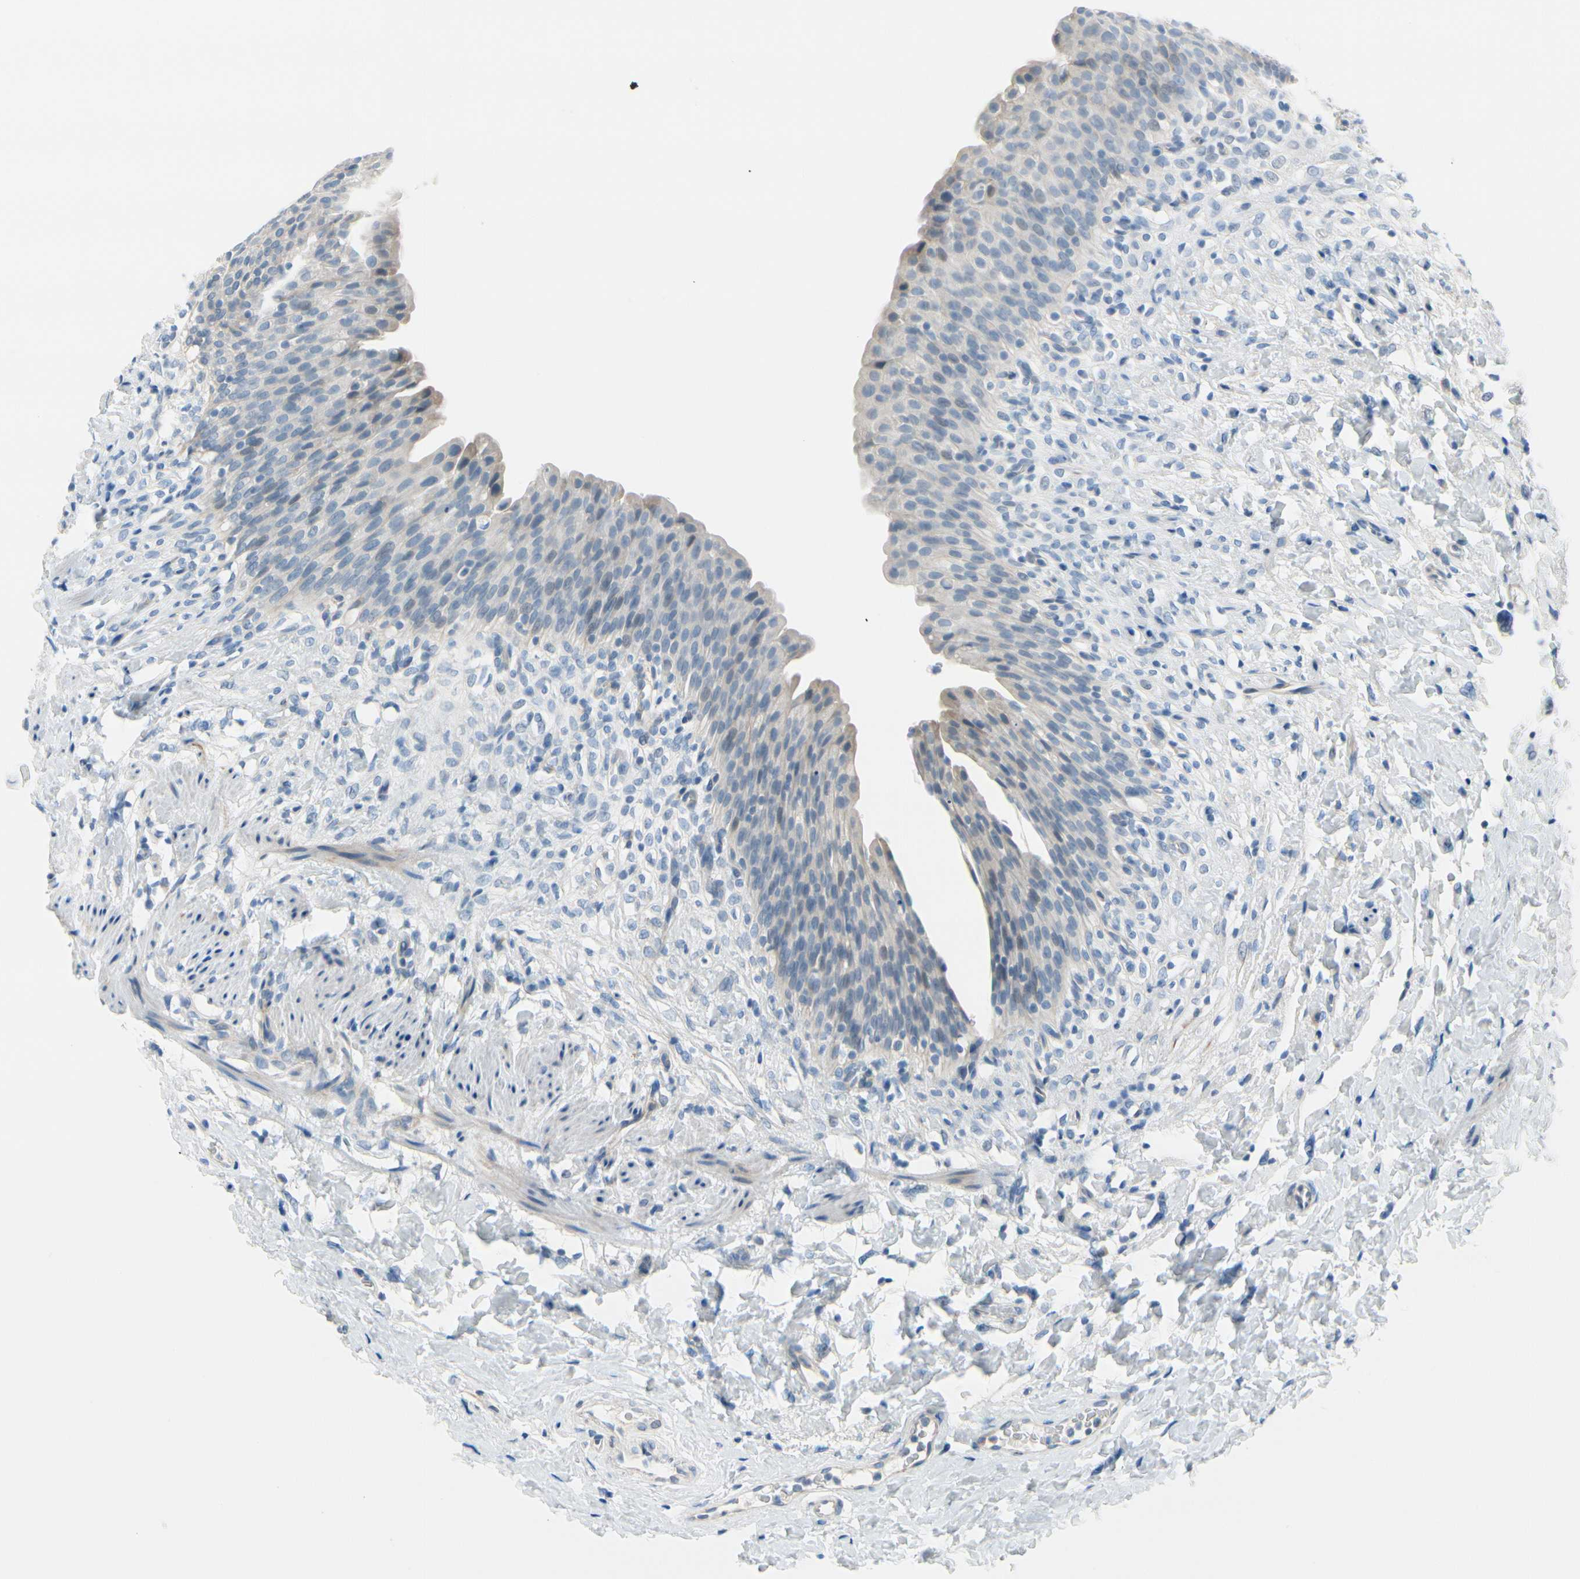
{"staining": {"intensity": "weak", "quantity": "<25%", "location": "cytoplasmic/membranous"}, "tissue": "urinary bladder", "cell_type": "Urothelial cells", "image_type": "normal", "snomed": [{"axis": "morphology", "description": "Normal tissue, NOS"}, {"axis": "topography", "description": "Urinary bladder"}], "caption": "DAB immunohistochemical staining of normal urinary bladder reveals no significant positivity in urothelial cells. (DAB (3,3'-diaminobenzidine) IHC, high magnification).", "gene": "FCER2", "patient": {"sex": "female", "age": 79}}